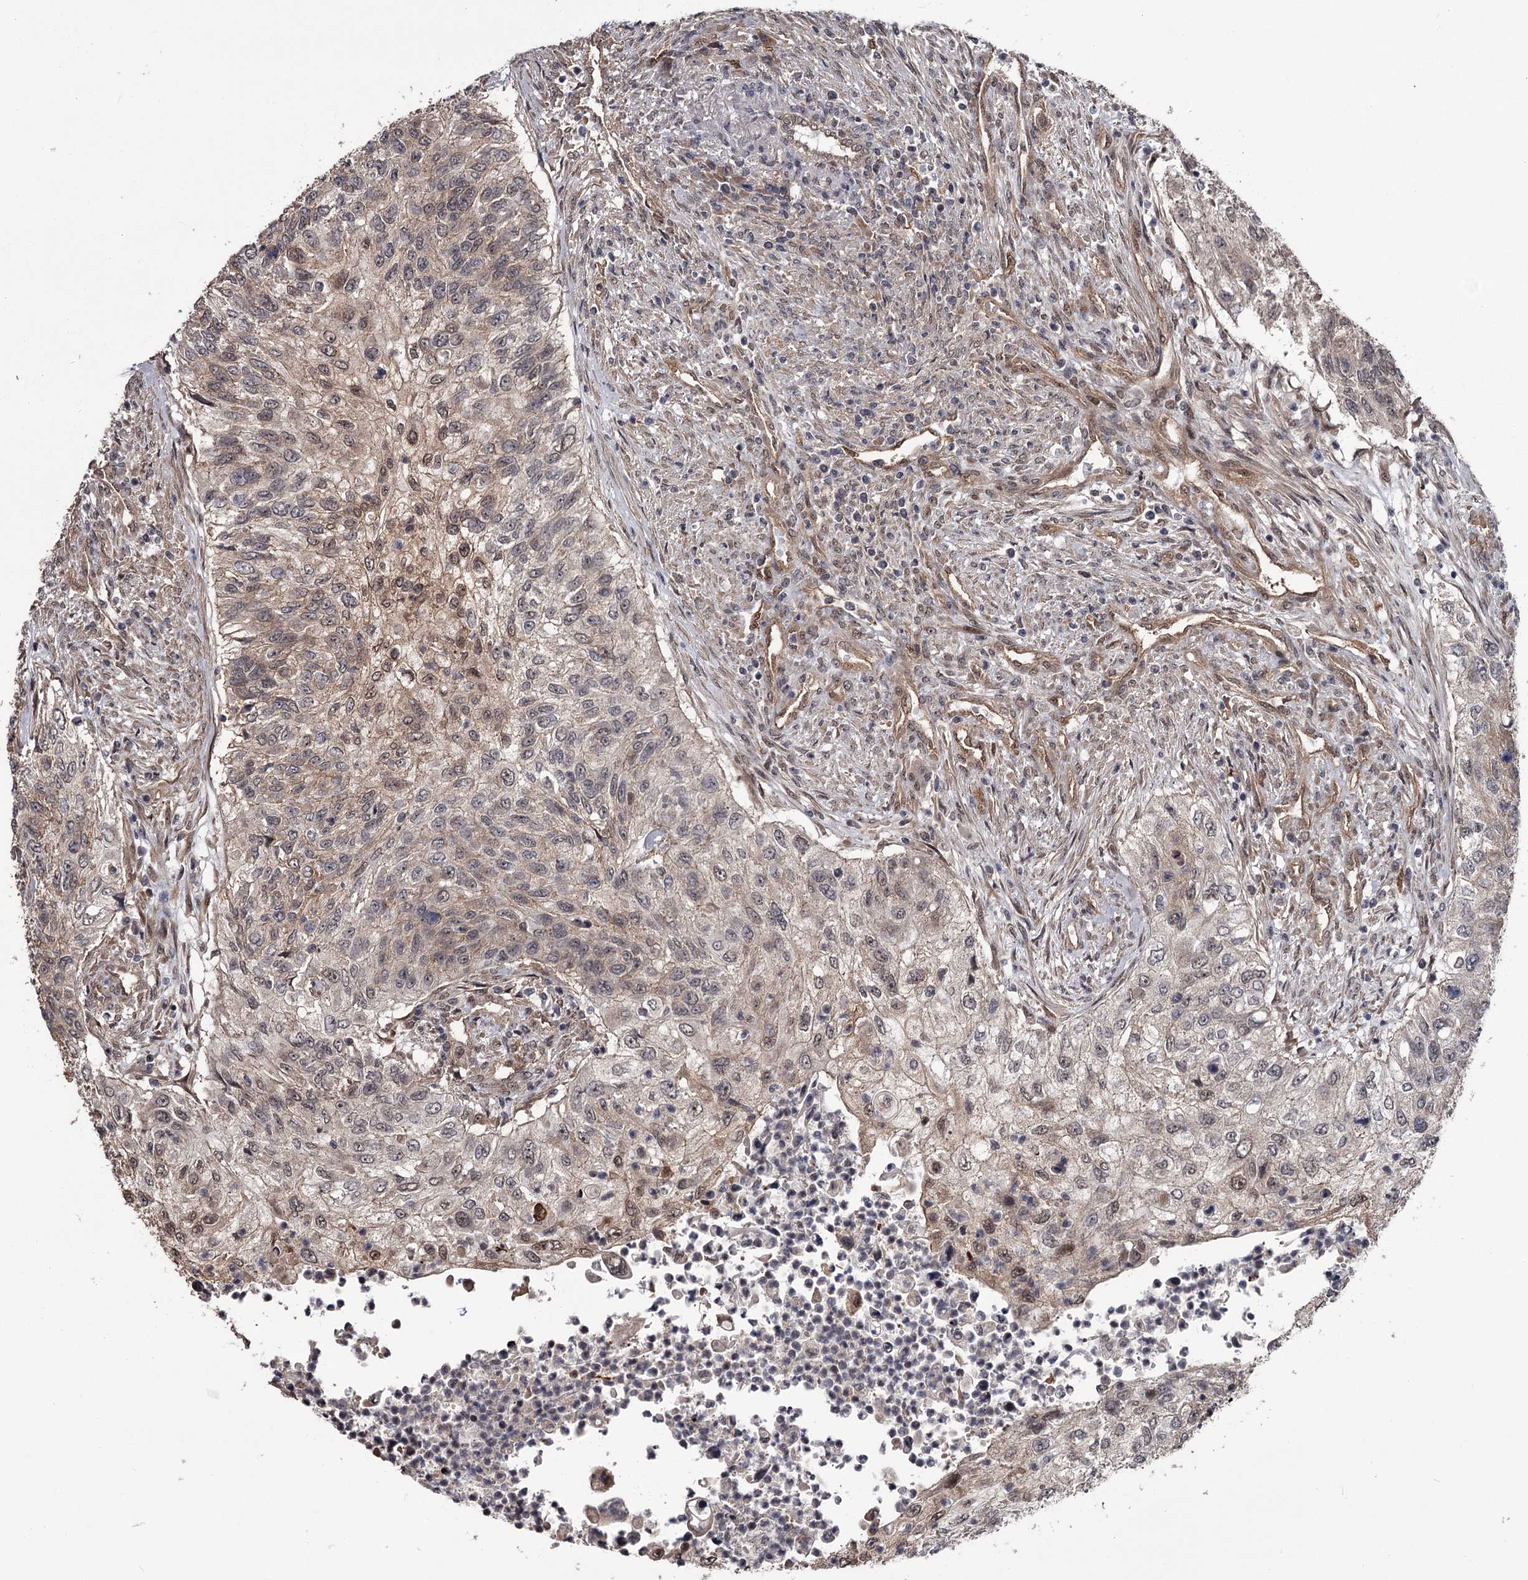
{"staining": {"intensity": "moderate", "quantity": "25%-75%", "location": "cytoplasmic/membranous,nuclear"}, "tissue": "urothelial cancer", "cell_type": "Tumor cells", "image_type": "cancer", "snomed": [{"axis": "morphology", "description": "Urothelial carcinoma, High grade"}, {"axis": "topography", "description": "Urinary bladder"}], "caption": "Immunohistochemistry (IHC) micrograph of human urothelial carcinoma (high-grade) stained for a protein (brown), which exhibits medium levels of moderate cytoplasmic/membranous and nuclear positivity in approximately 25%-75% of tumor cells.", "gene": "CDC42EP2", "patient": {"sex": "female", "age": 60}}